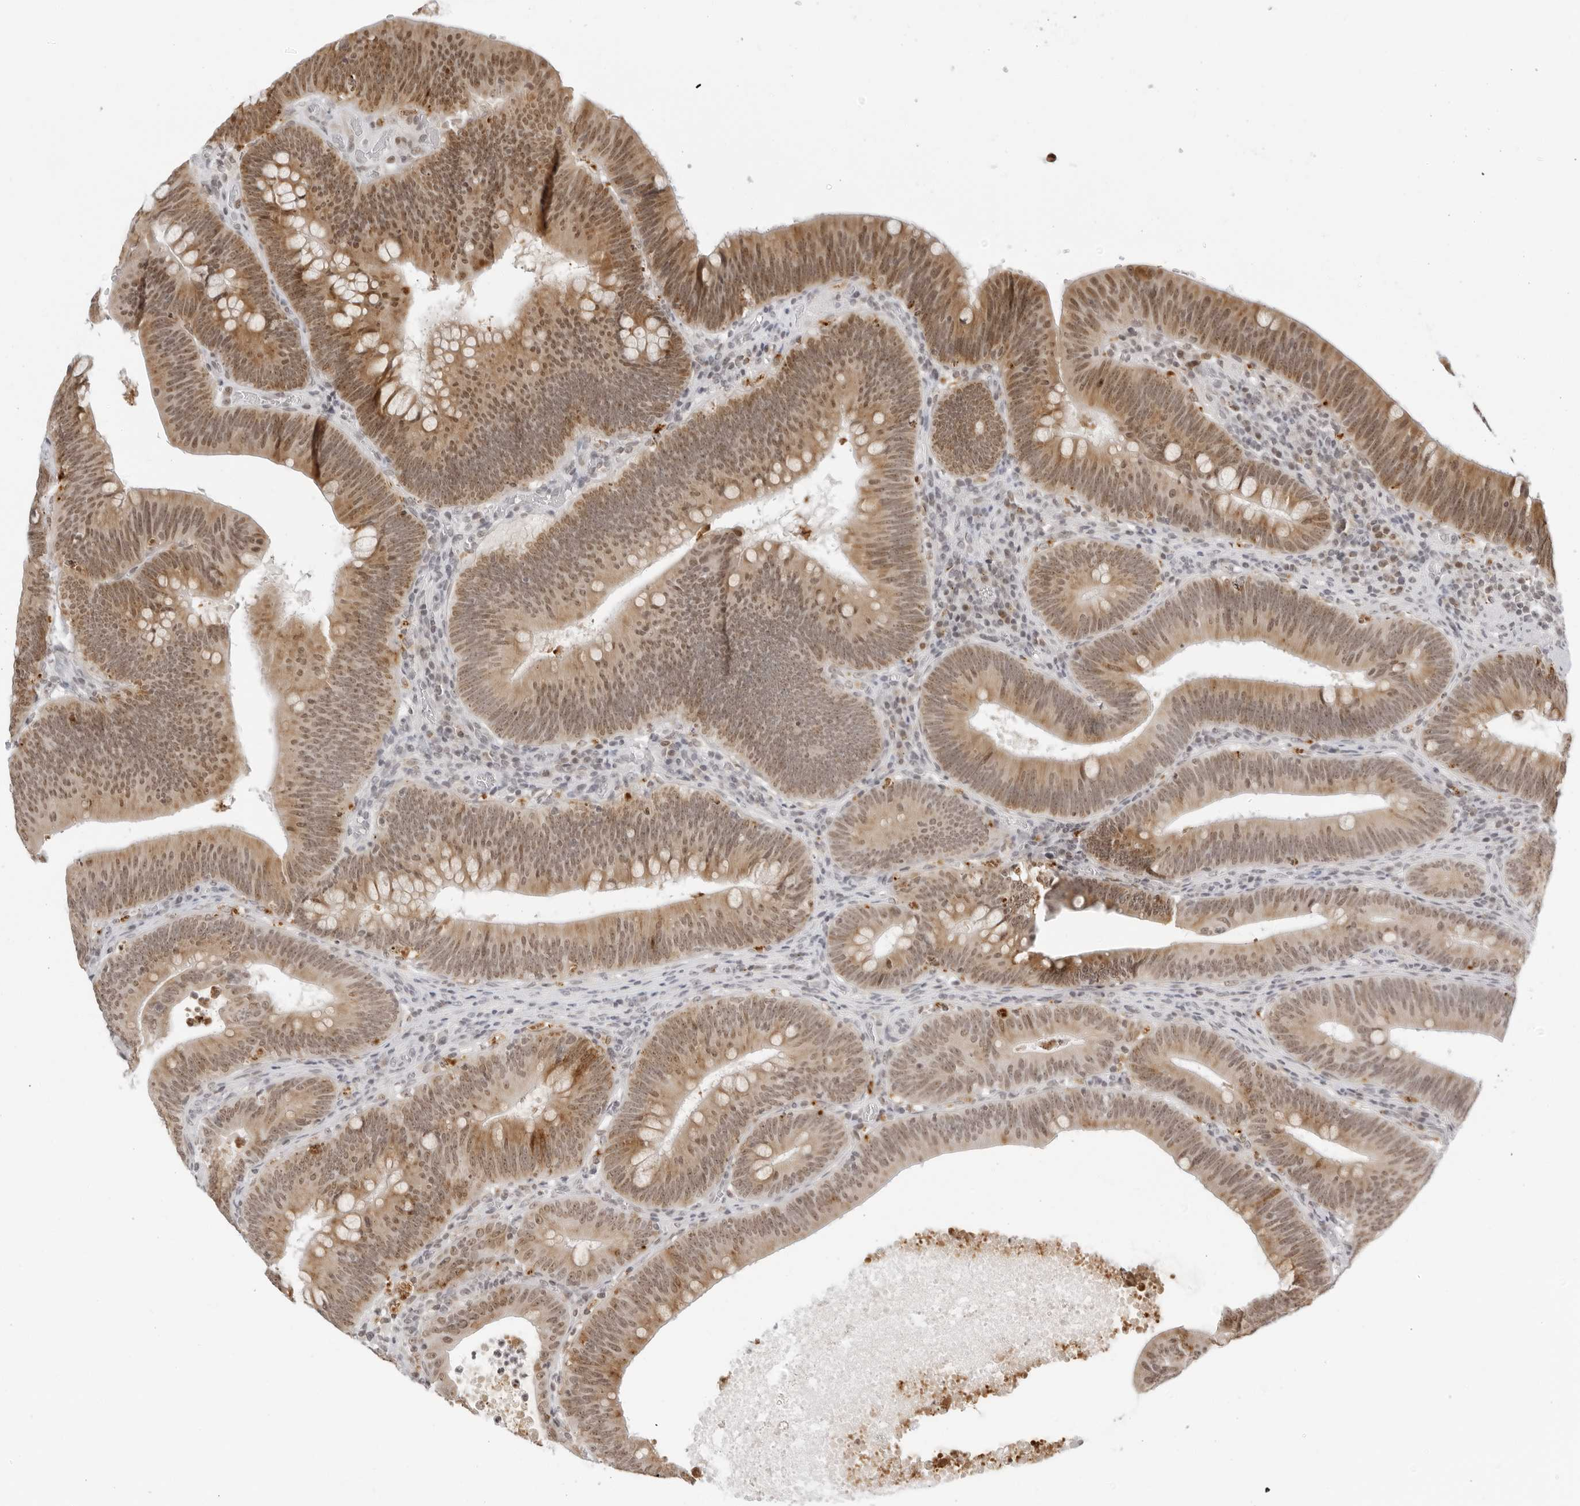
{"staining": {"intensity": "moderate", "quantity": ">75%", "location": "cytoplasmic/membranous,nuclear"}, "tissue": "colorectal cancer", "cell_type": "Tumor cells", "image_type": "cancer", "snomed": [{"axis": "morphology", "description": "Normal tissue, NOS"}, {"axis": "topography", "description": "Colon"}], "caption": "Colorectal cancer was stained to show a protein in brown. There is medium levels of moderate cytoplasmic/membranous and nuclear expression in approximately >75% of tumor cells. (DAB IHC, brown staining for protein, blue staining for nuclei).", "gene": "MSH6", "patient": {"sex": "female", "age": 82}}